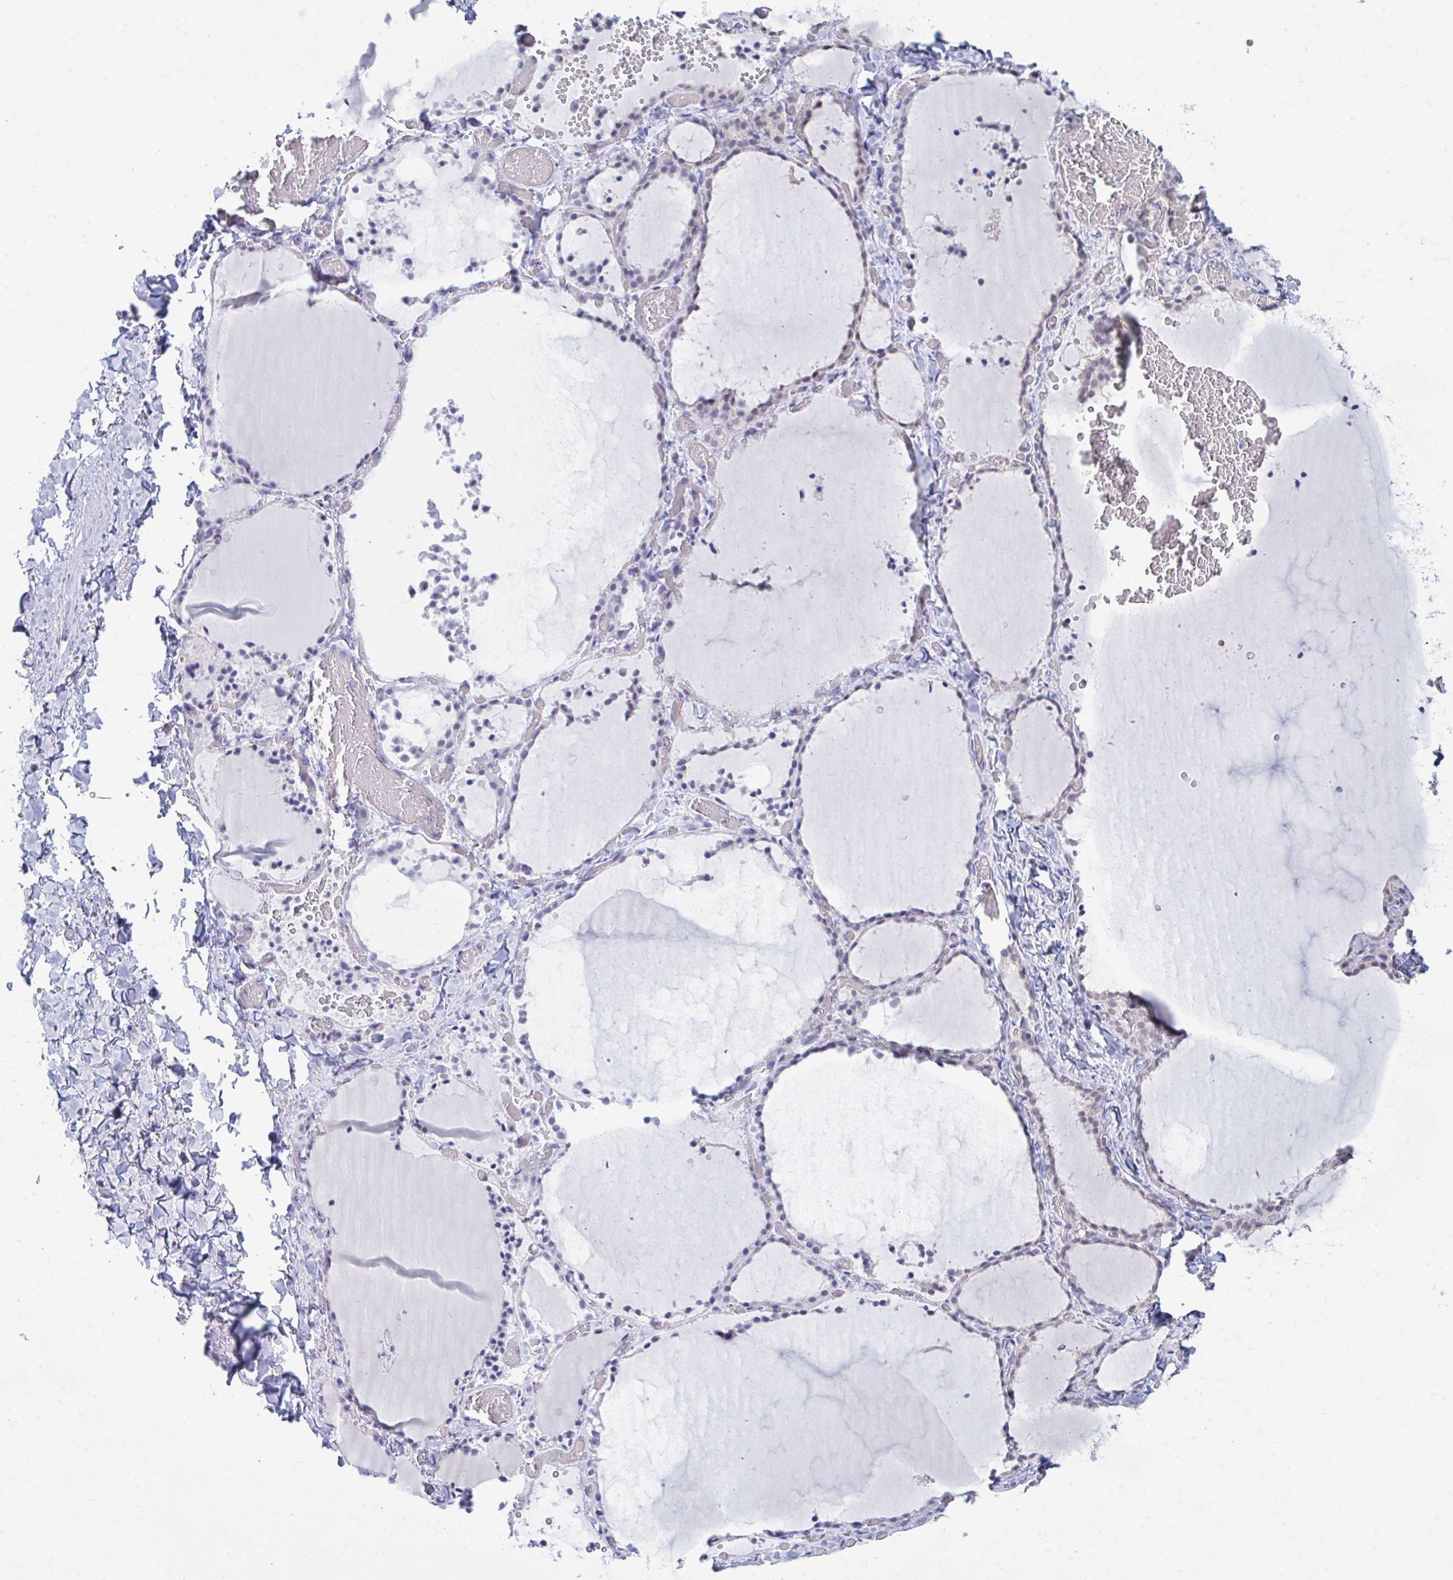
{"staining": {"intensity": "negative", "quantity": "none", "location": "none"}, "tissue": "thyroid gland", "cell_type": "Glandular cells", "image_type": "normal", "snomed": [{"axis": "morphology", "description": "Normal tissue, NOS"}, {"axis": "topography", "description": "Thyroid gland"}], "caption": "The immunohistochemistry (IHC) histopathology image has no significant positivity in glandular cells of thyroid gland.", "gene": "CSE1L", "patient": {"sex": "female", "age": 22}}